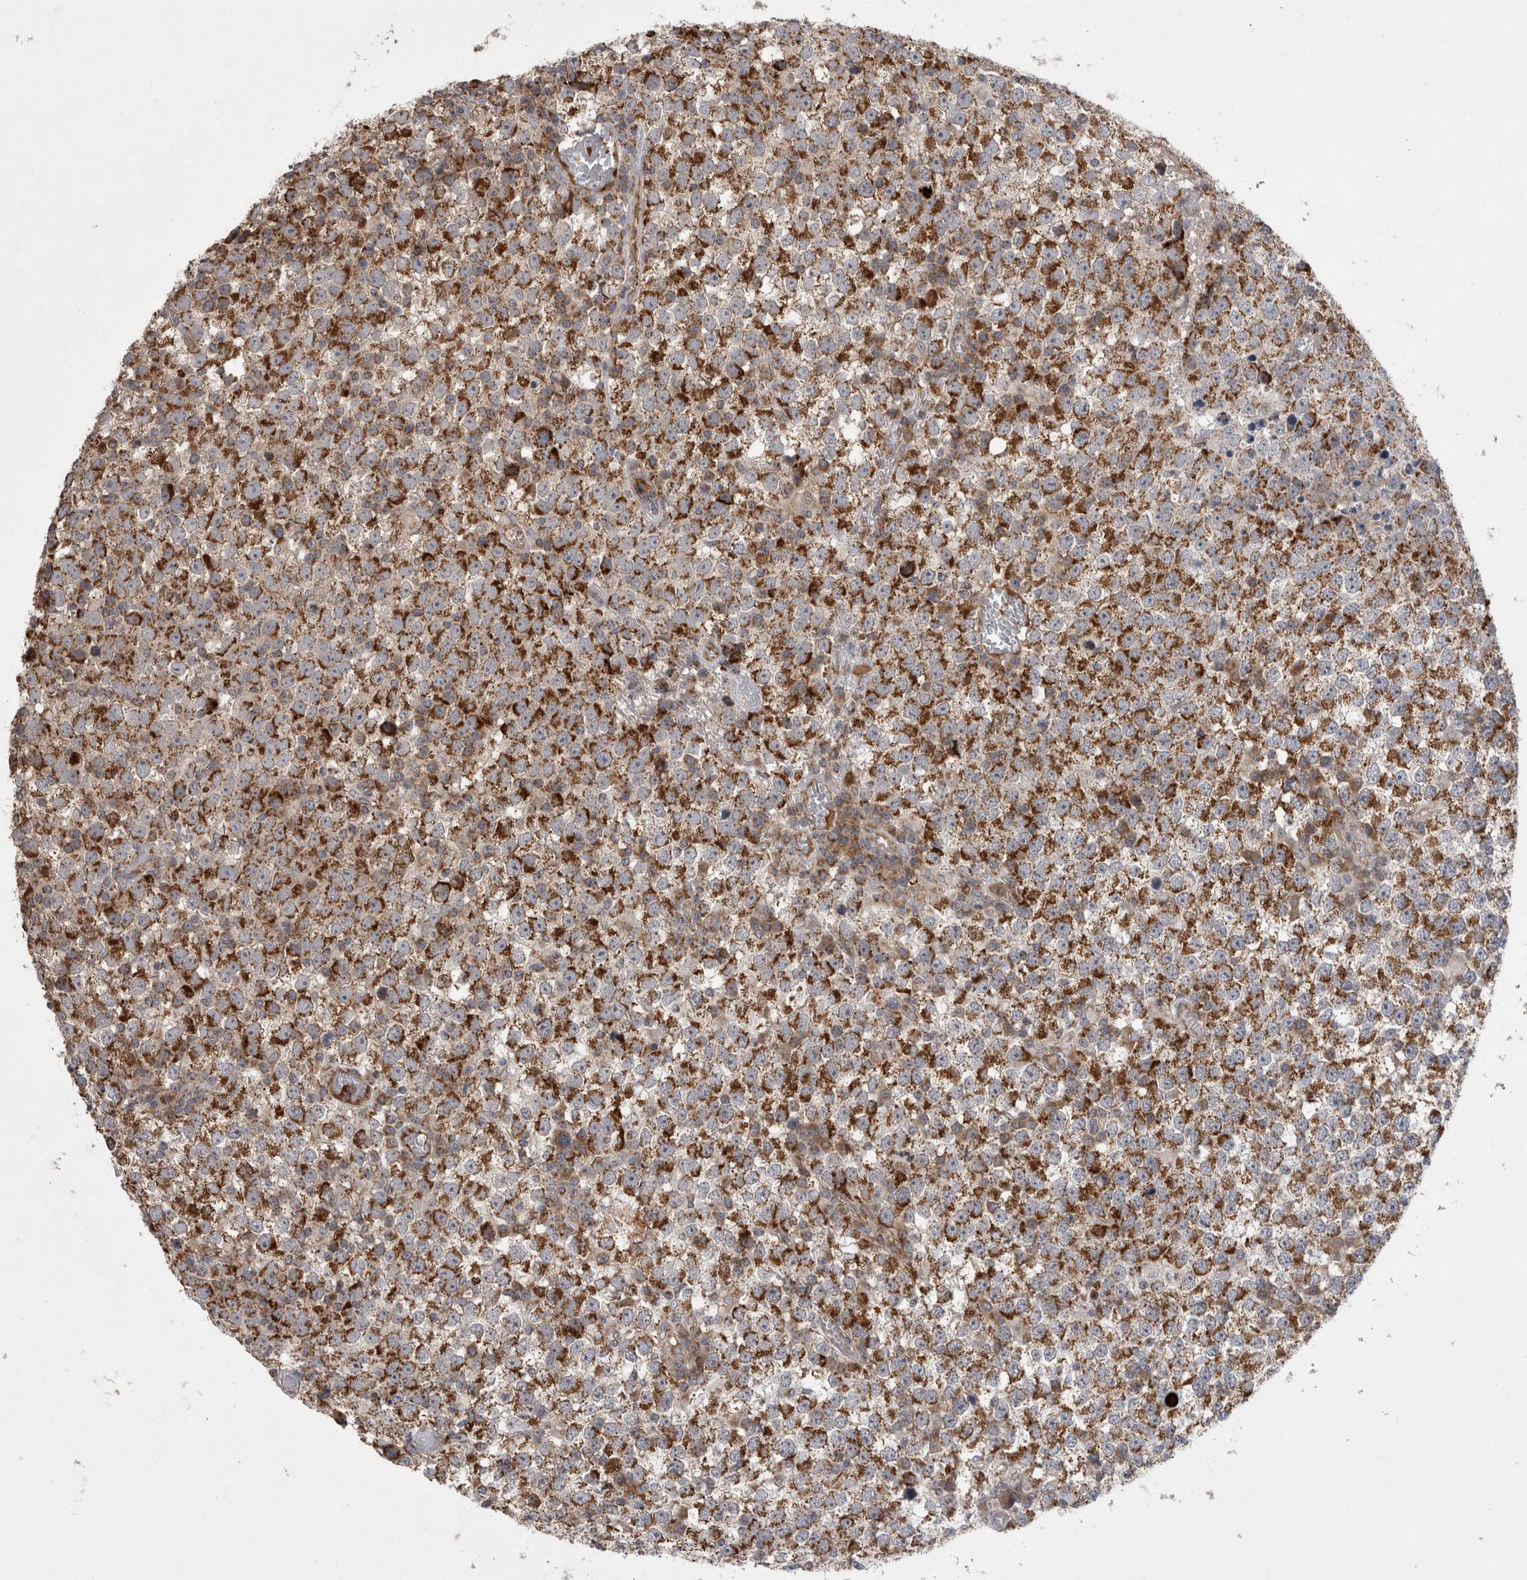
{"staining": {"intensity": "strong", "quantity": ">75%", "location": "cytoplasmic/membranous"}, "tissue": "testis cancer", "cell_type": "Tumor cells", "image_type": "cancer", "snomed": [{"axis": "morphology", "description": "Seminoma, NOS"}, {"axis": "topography", "description": "Testis"}], "caption": "Immunohistochemical staining of human testis cancer shows high levels of strong cytoplasmic/membranous expression in approximately >75% of tumor cells.", "gene": "DARS2", "patient": {"sex": "male", "age": 65}}